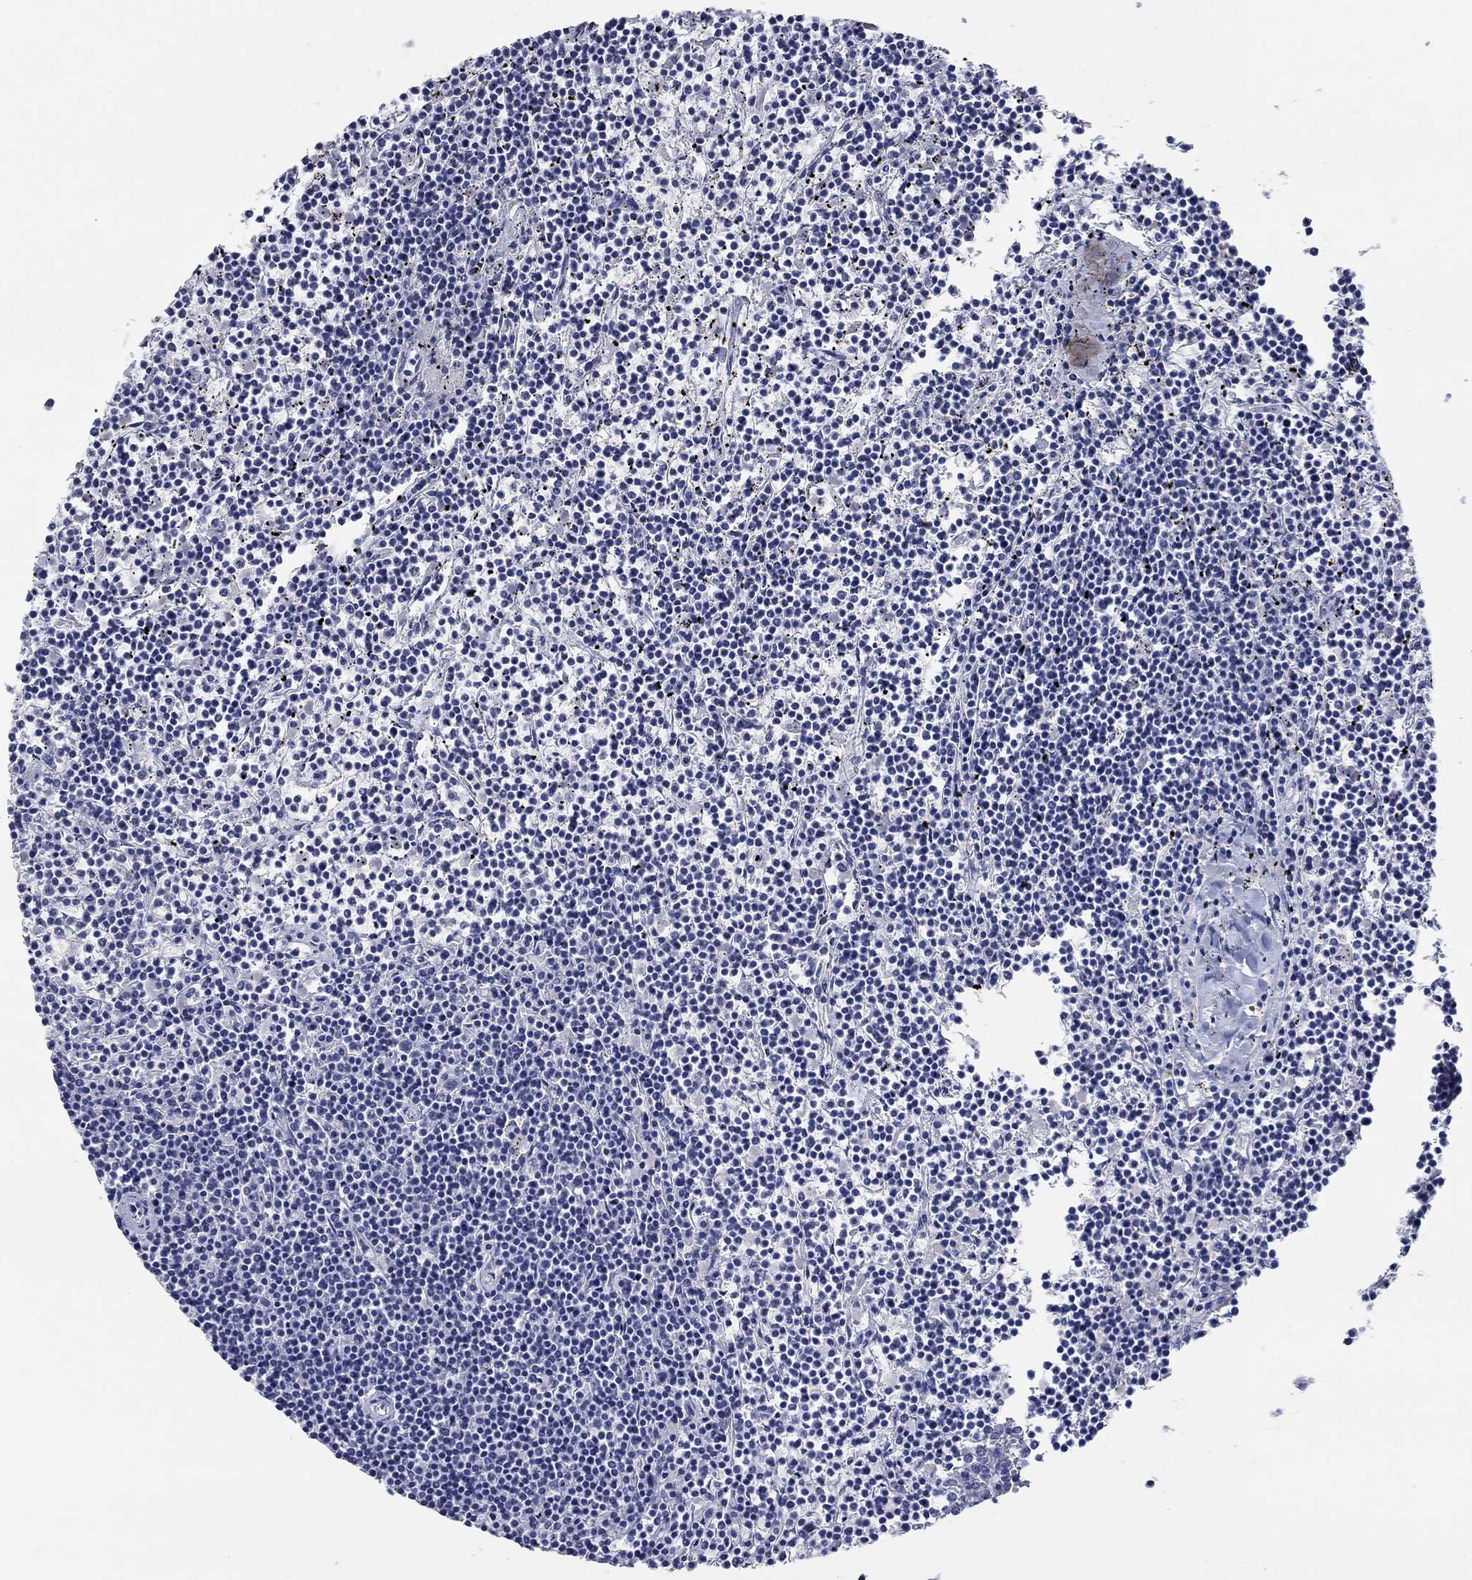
{"staining": {"intensity": "negative", "quantity": "none", "location": "none"}, "tissue": "lymphoma", "cell_type": "Tumor cells", "image_type": "cancer", "snomed": [{"axis": "morphology", "description": "Malignant lymphoma, non-Hodgkin's type, Low grade"}, {"axis": "topography", "description": "Spleen"}], "caption": "Protein analysis of low-grade malignant lymphoma, non-Hodgkin's type demonstrates no significant positivity in tumor cells.", "gene": "POU5F1", "patient": {"sex": "female", "age": 19}}